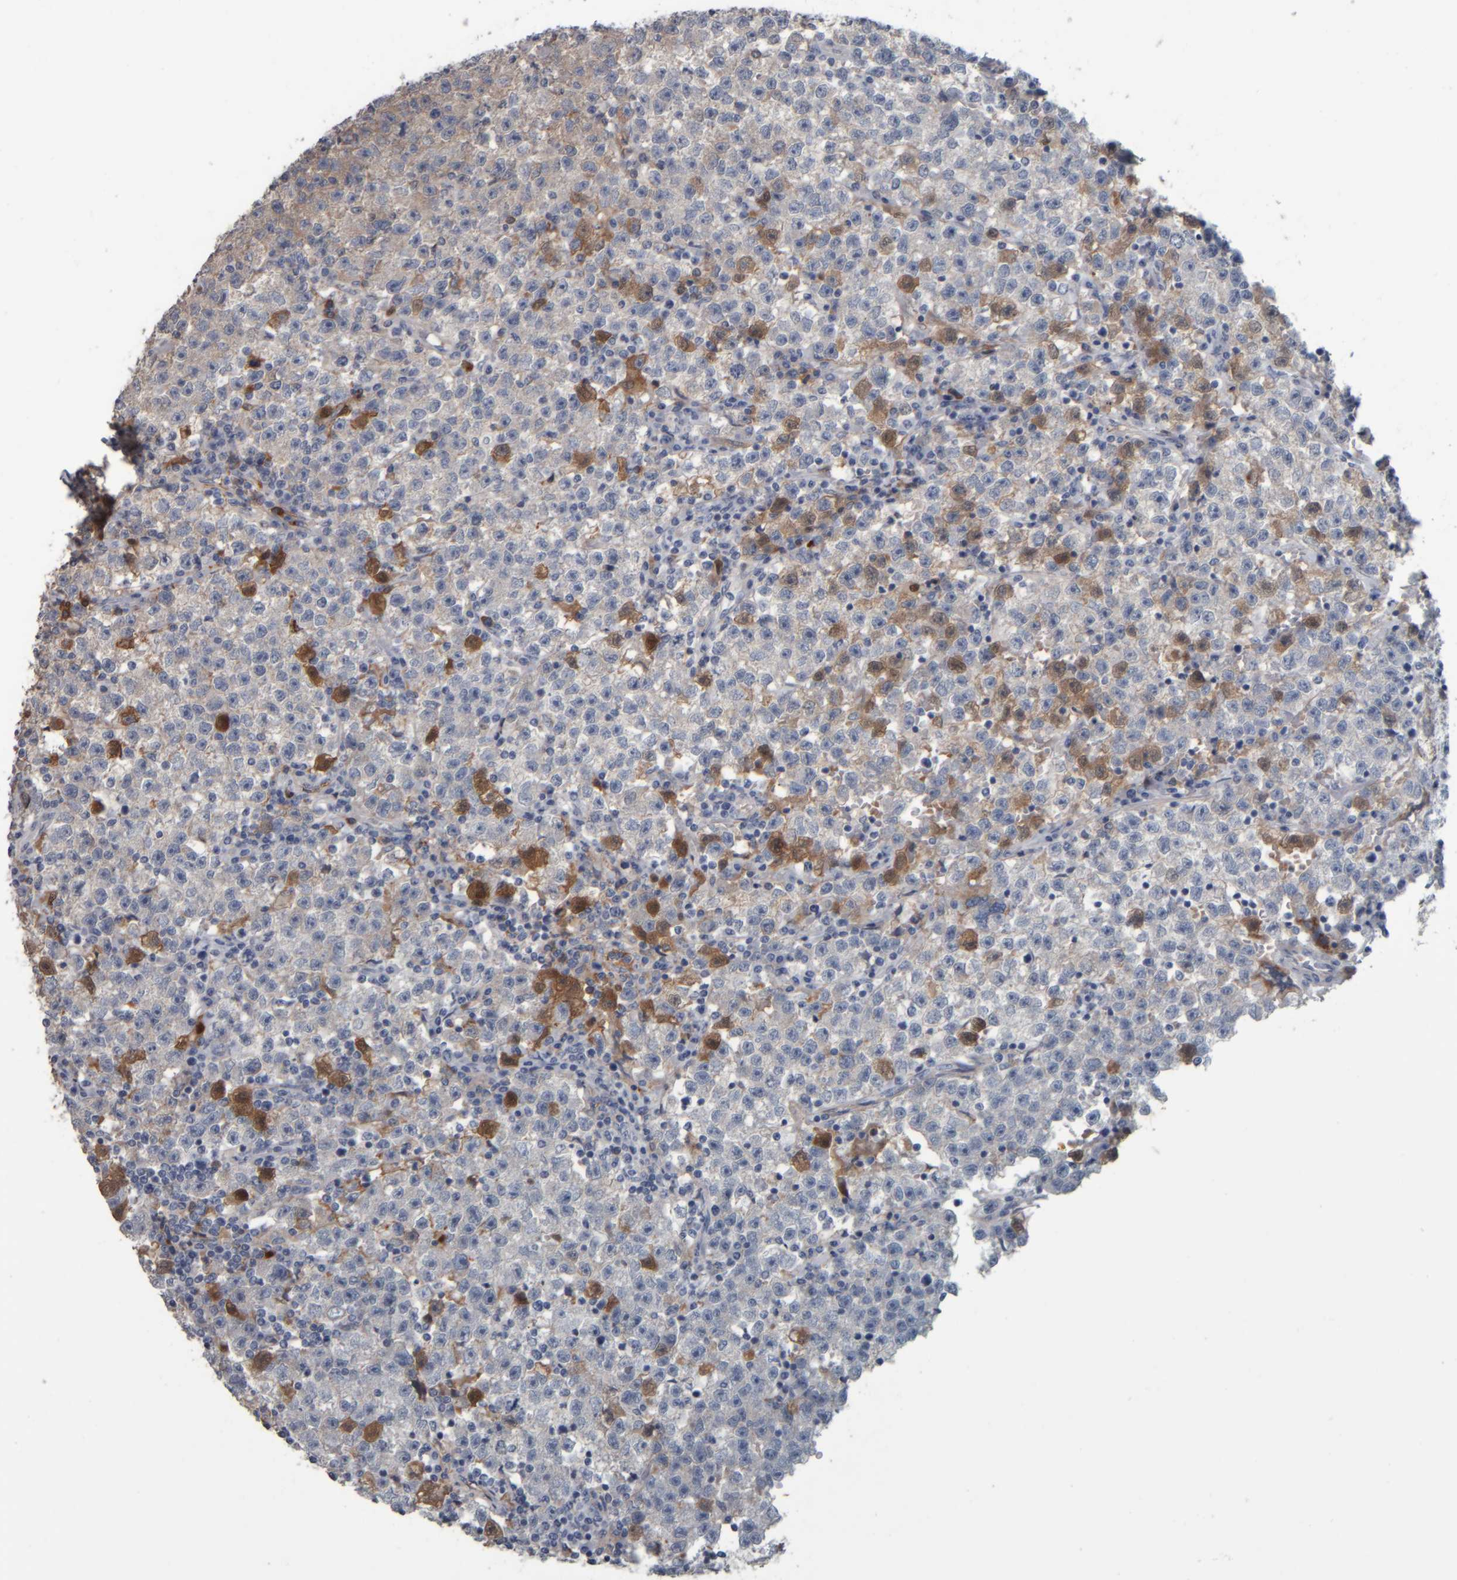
{"staining": {"intensity": "moderate", "quantity": "<25%", "location": "cytoplasmic/membranous"}, "tissue": "testis cancer", "cell_type": "Tumor cells", "image_type": "cancer", "snomed": [{"axis": "morphology", "description": "Seminoma, NOS"}, {"axis": "topography", "description": "Testis"}], "caption": "An image of testis cancer (seminoma) stained for a protein reveals moderate cytoplasmic/membranous brown staining in tumor cells.", "gene": "CAVIN4", "patient": {"sex": "male", "age": 22}}